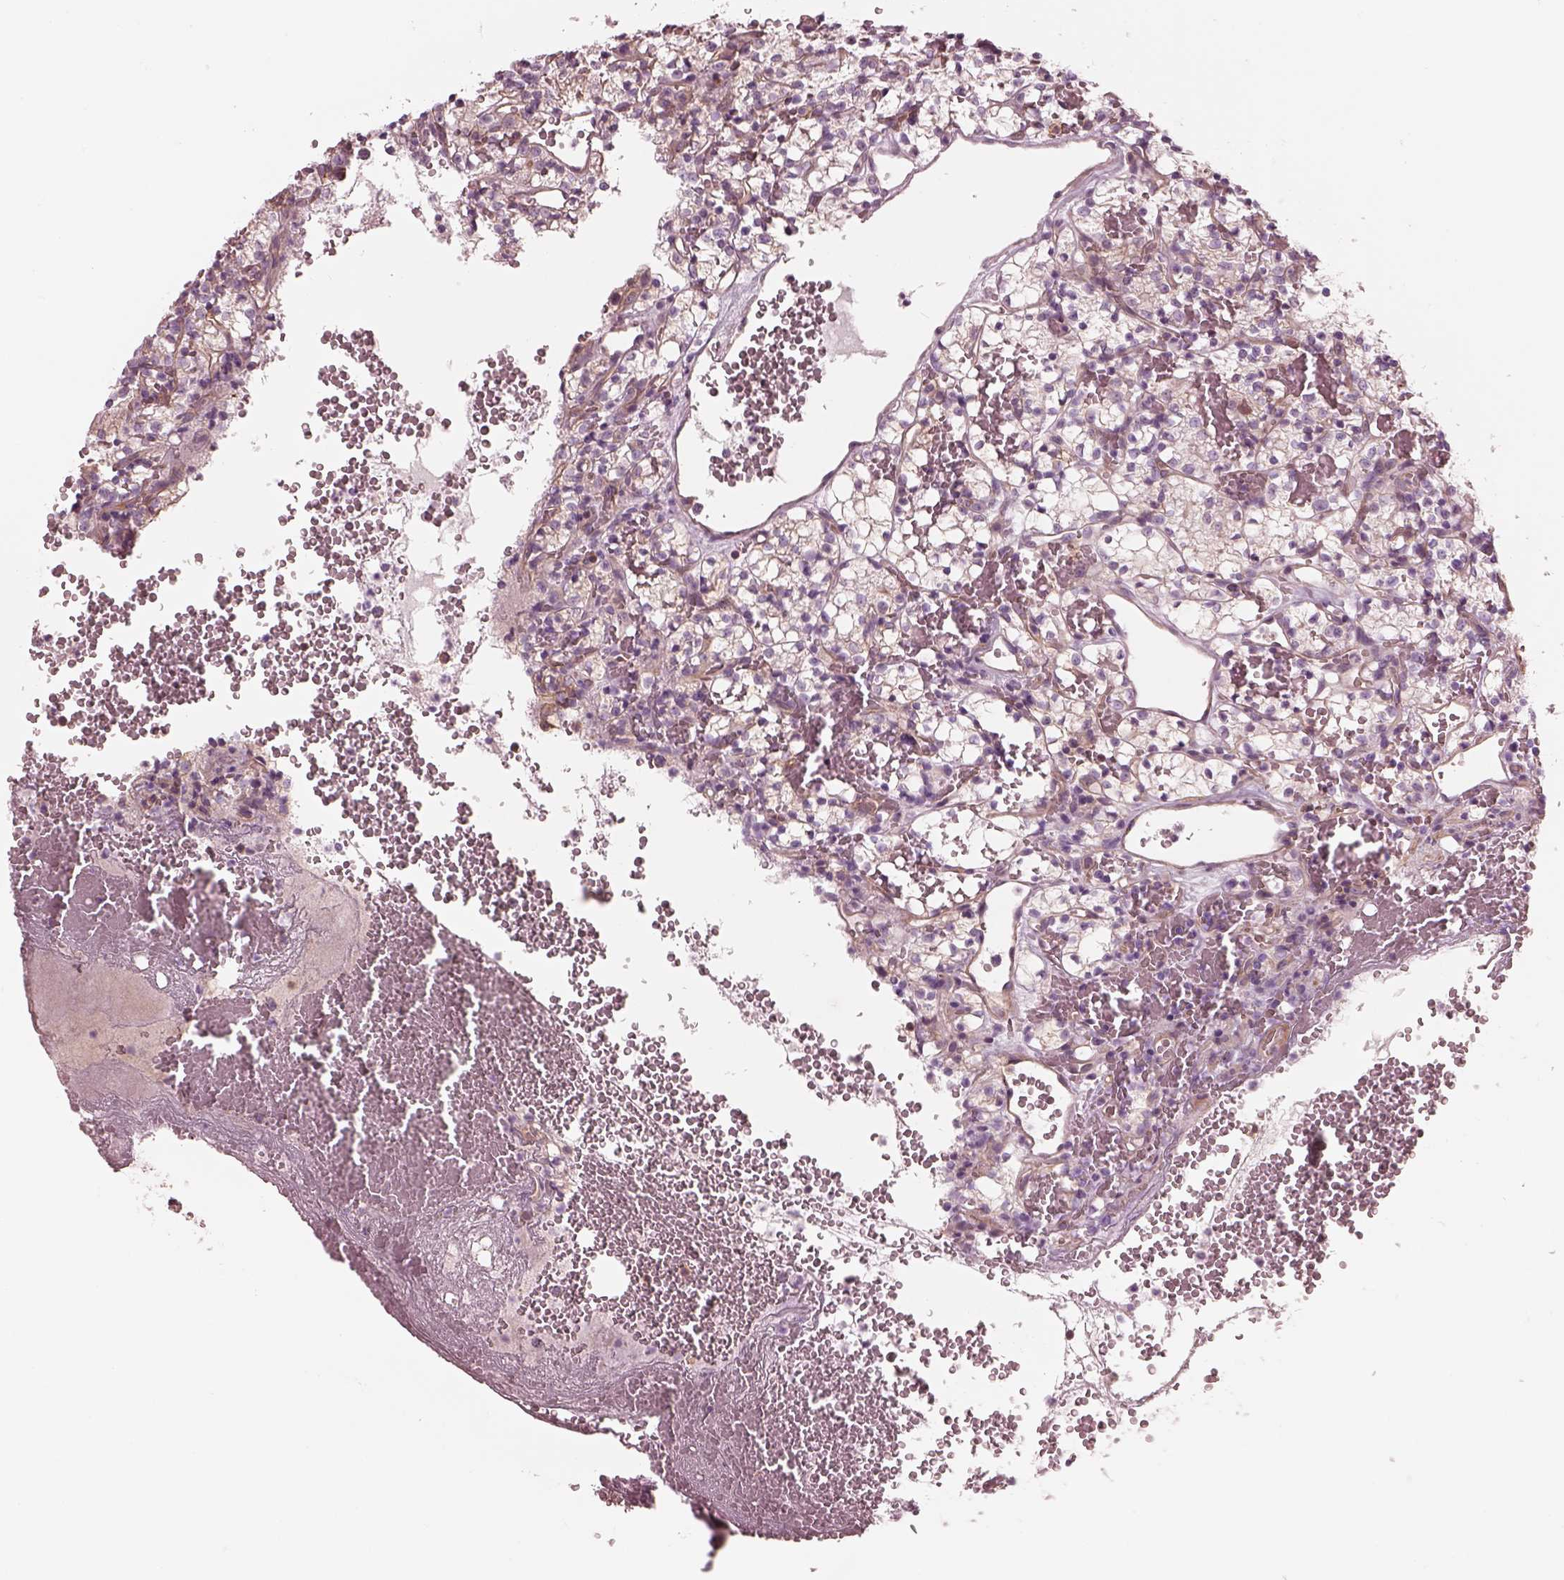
{"staining": {"intensity": "weak", "quantity": "25%-75%", "location": "cytoplasmic/membranous"}, "tissue": "renal cancer", "cell_type": "Tumor cells", "image_type": "cancer", "snomed": [{"axis": "morphology", "description": "Adenocarcinoma, NOS"}, {"axis": "topography", "description": "Kidney"}], "caption": "Weak cytoplasmic/membranous protein positivity is present in approximately 25%-75% of tumor cells in adenocarcinoma (renal).", "gene": "ELAPOR1", "patient": {"sex": "female", "age": 69}}